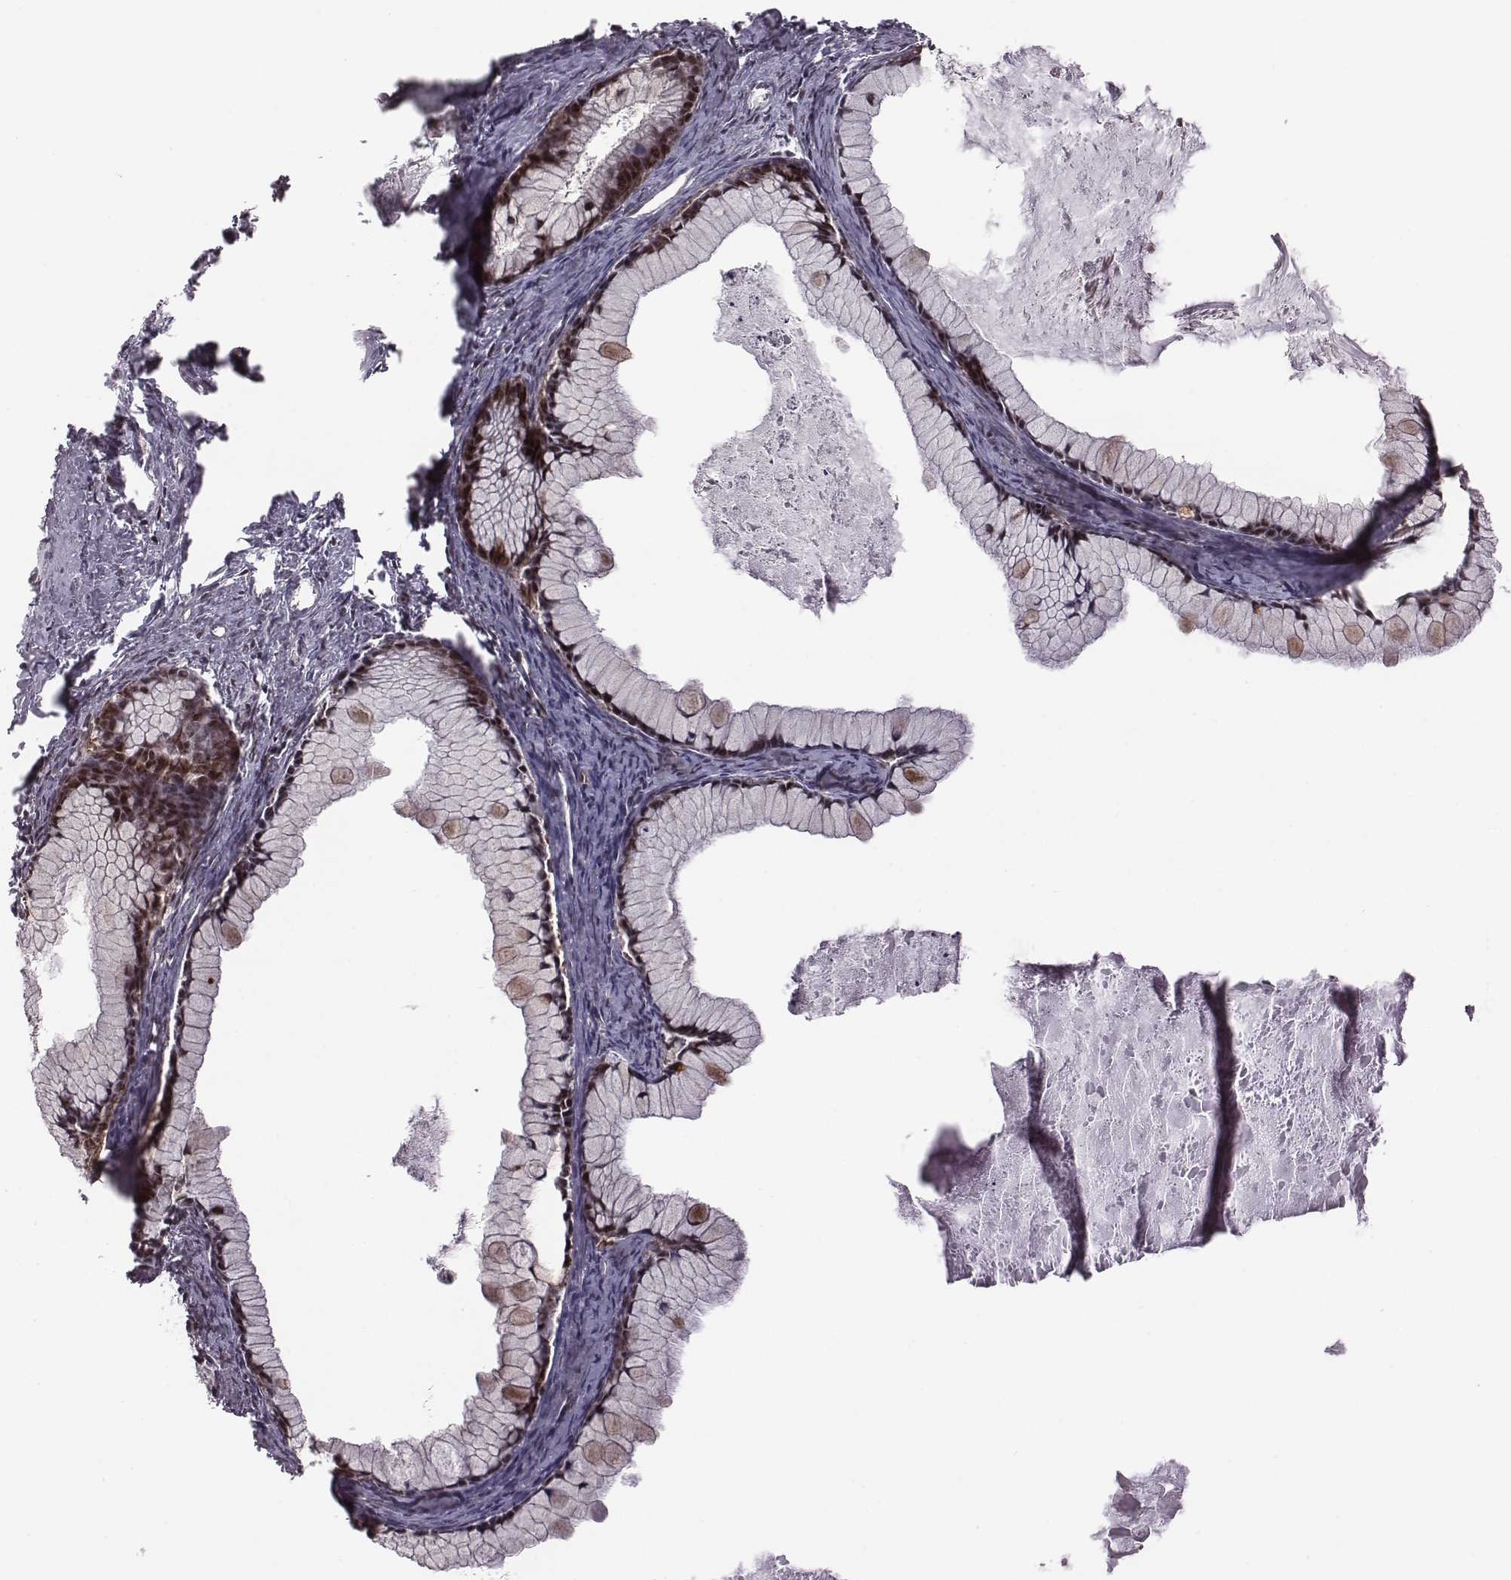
{"staining": {"intensity": "negative", "quantity": "none", "location": "none"}, "tissue": "ovarian cancer", "cell_type": "Tumor cells", "image_type": "cancer", "snomed": [{"axis": "morphology", "description": "Cystadenocarcinoma, mucinous, NOS"}, {"axis": "topography", "description": "Ovary"}], "caption": "Micrograph shows no significant protein expression in tumor cells of ovarian cancer (mucinous cystadenocarcinoma). (DAB immunohistochemistry (IHC), high magnification).", "gene": "RPL3", "patient": {"sex": "female", "age": 41}}